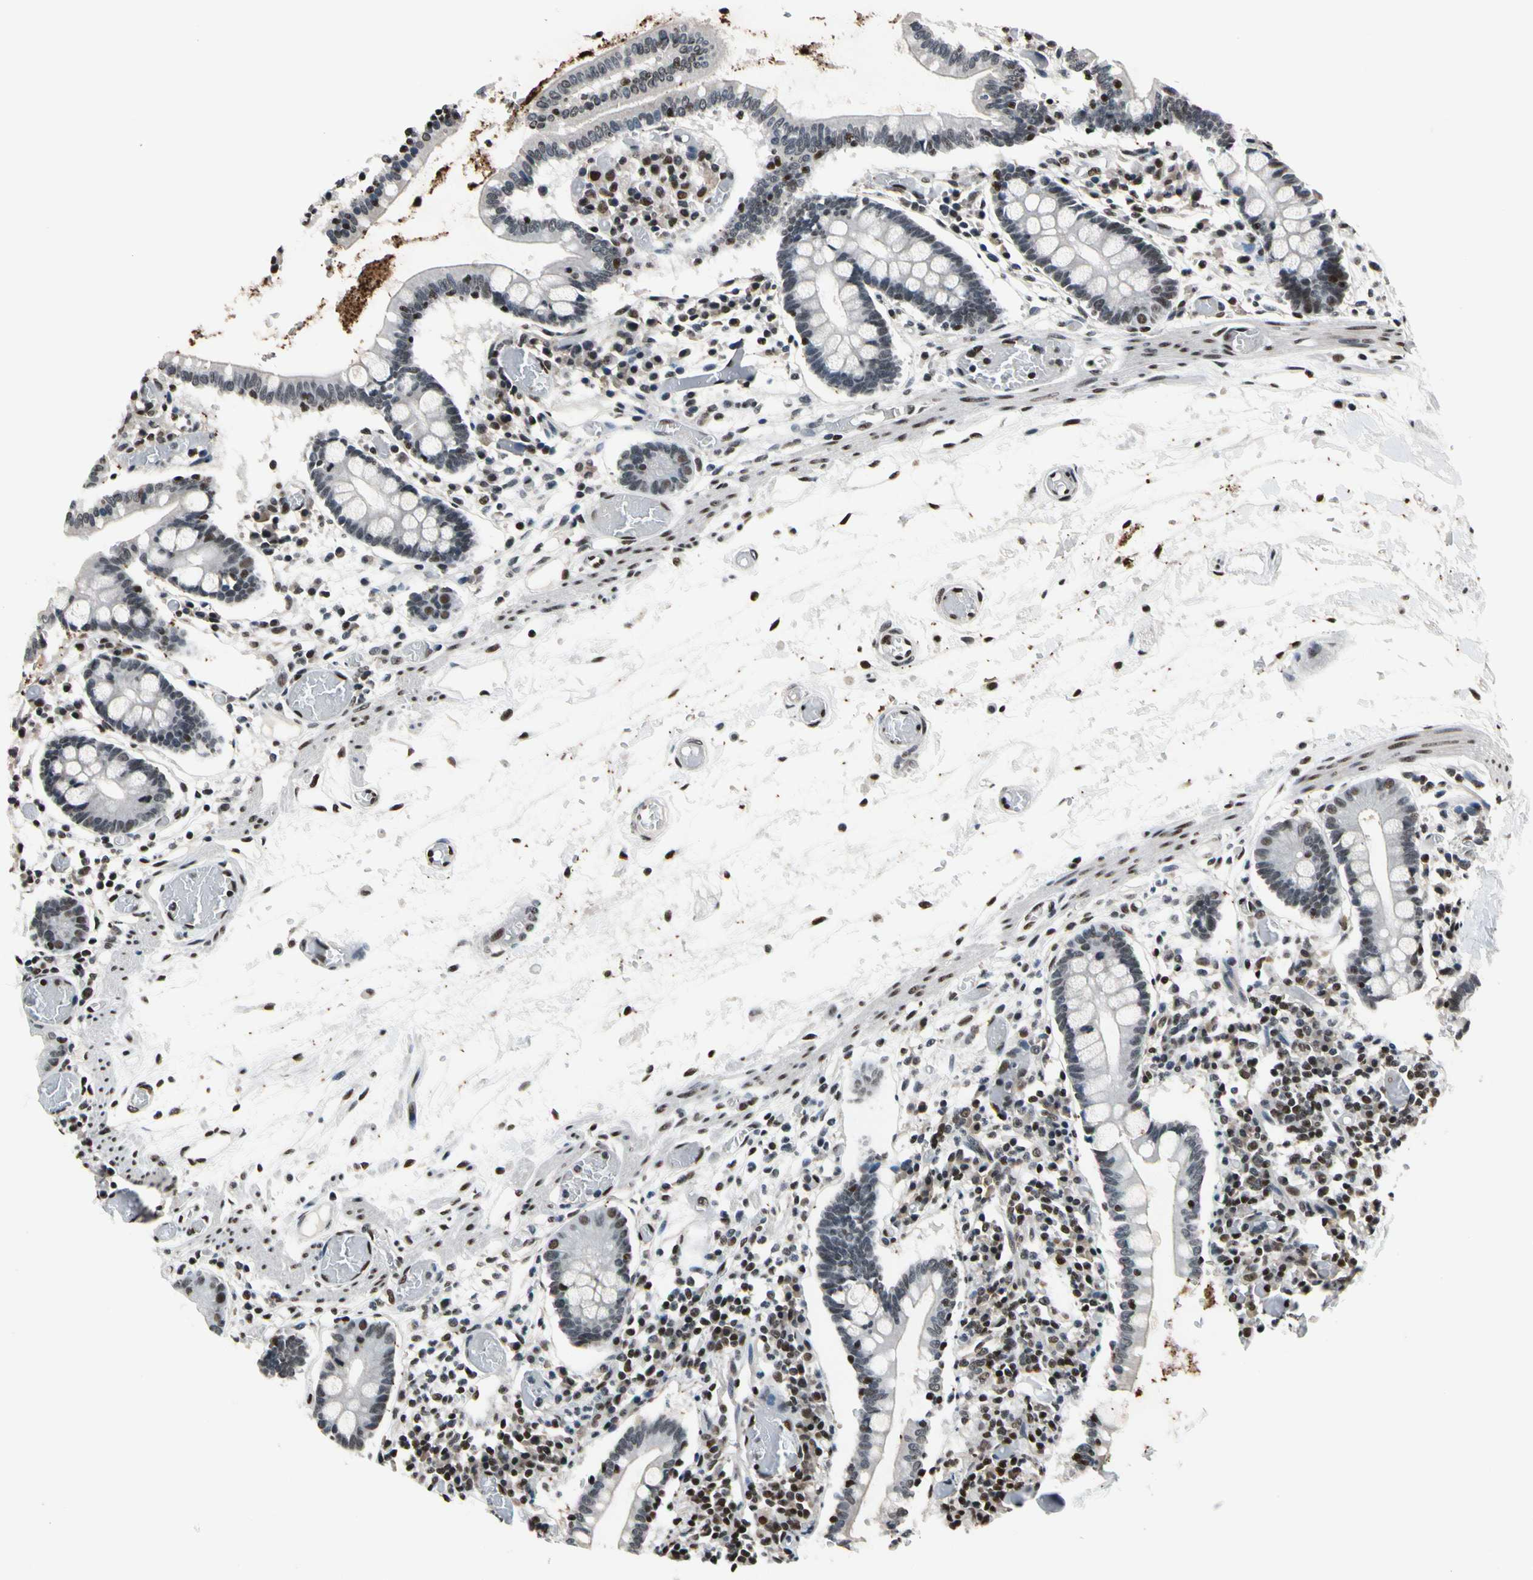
{"staining": {"intensity": "moderate", "quantity": "<25%", "location": "nuclear"}, "tissue": "small intestine", "cell_type": "Glandular cells", "image_type": "normal", "snomed": [{"axis": "morphology", "description": "Normal tissue, NOS"}, {"axis": "topography", "description": "Small intestine"}], "caption": "A low amount of moderate nuclear staining is seen in approximately <25% of glandular cells in unremarkable small intestine.", "gene": "RECQL", "patient": {"sex": "female", "age": 61}}